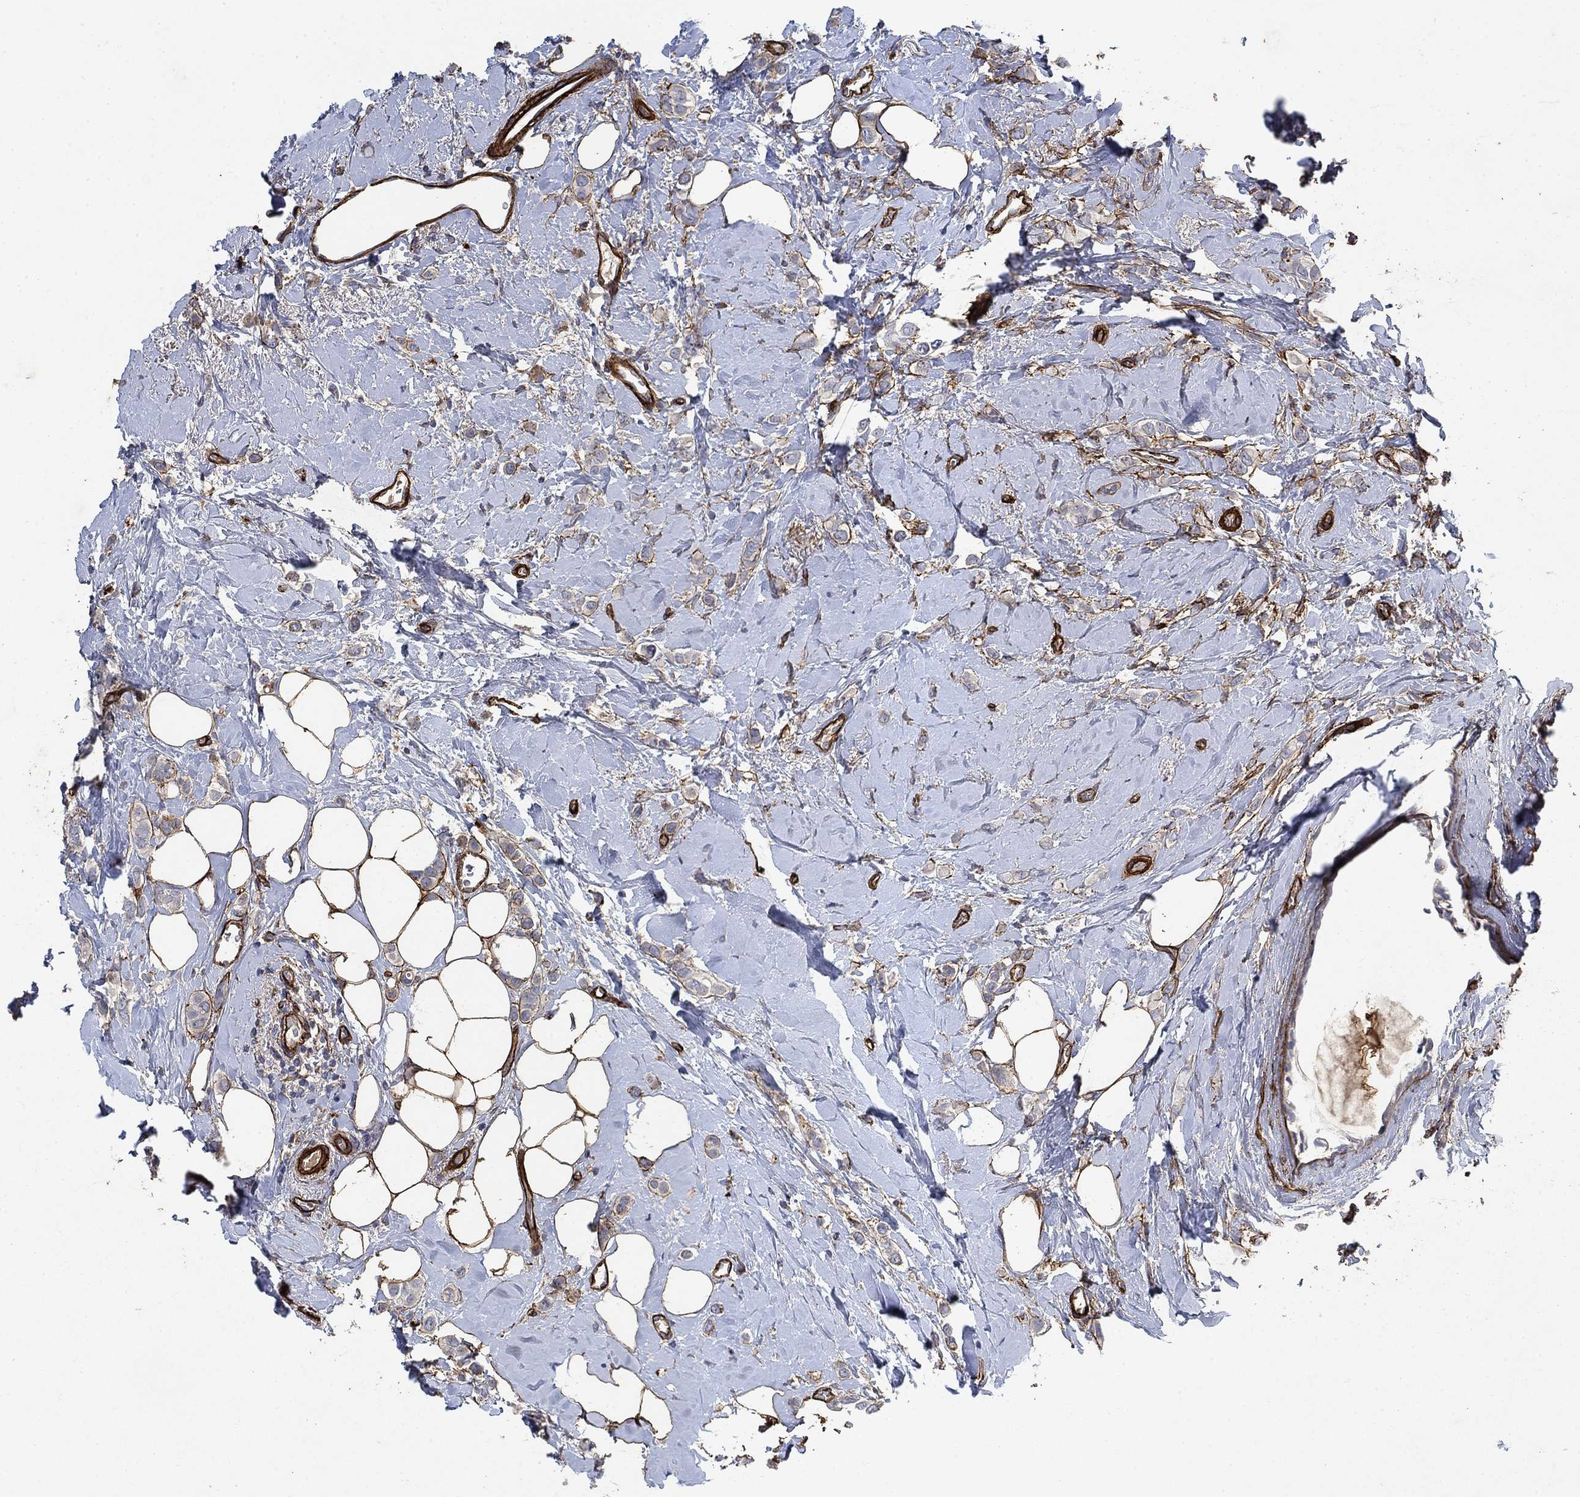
{"staining": {"intensity": "negative", "quantity": "none", "location": "none"}, "tissue": "breast cancer", "cell_type": "Tumor cells", "image_type": "cancer", "snomed": [{"axis": "morphology", "description": "Lobular carcinoma"}, {"axis": "topography", "description": "Breast"}], "caption": "Immunohistochemical staining of human breast lobular carcinoma shows no significant expression in tumor cells.", "gene": "COL4A2", "patient": {"sex": "female", "age": 66}}